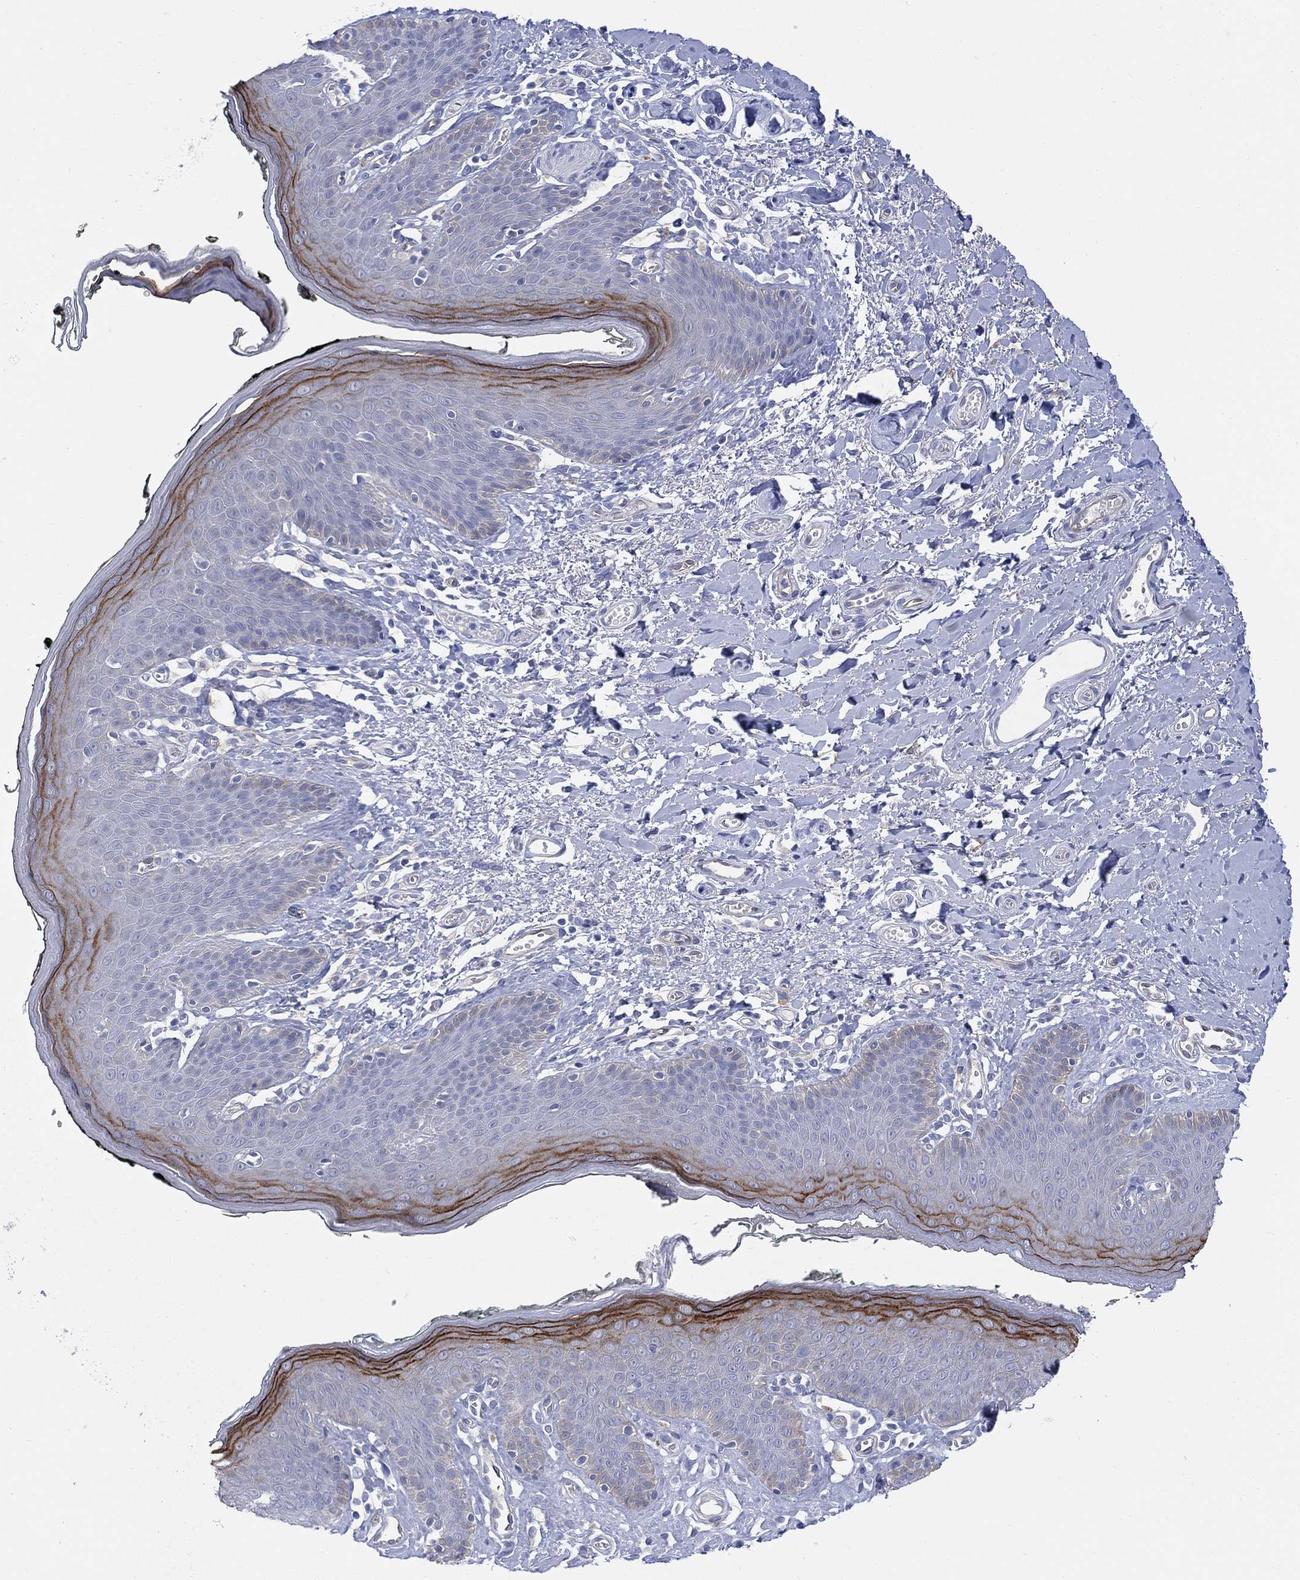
{"staining": {"intensity": "strong", "quantity": "<25%", "location": "cytoplasmic/membranous"}, "tissue": "vagina", "cell_type": "Squamous epithelial cells", "image_type": "normal", "snomed": [{"axis": "morphology", "description": "Normal tissue, NOS"}, {"axis": "topography", "description": "Vagina"}], "caption": "Protein staining by immunohistochemistry reveals strong cytoplasmic/membranous expression in approximately <25% of squamous epithelial cells in unremarkable vagina.", "gene": "C5orf46", "patient": {"sex": "female", "age": 66}}